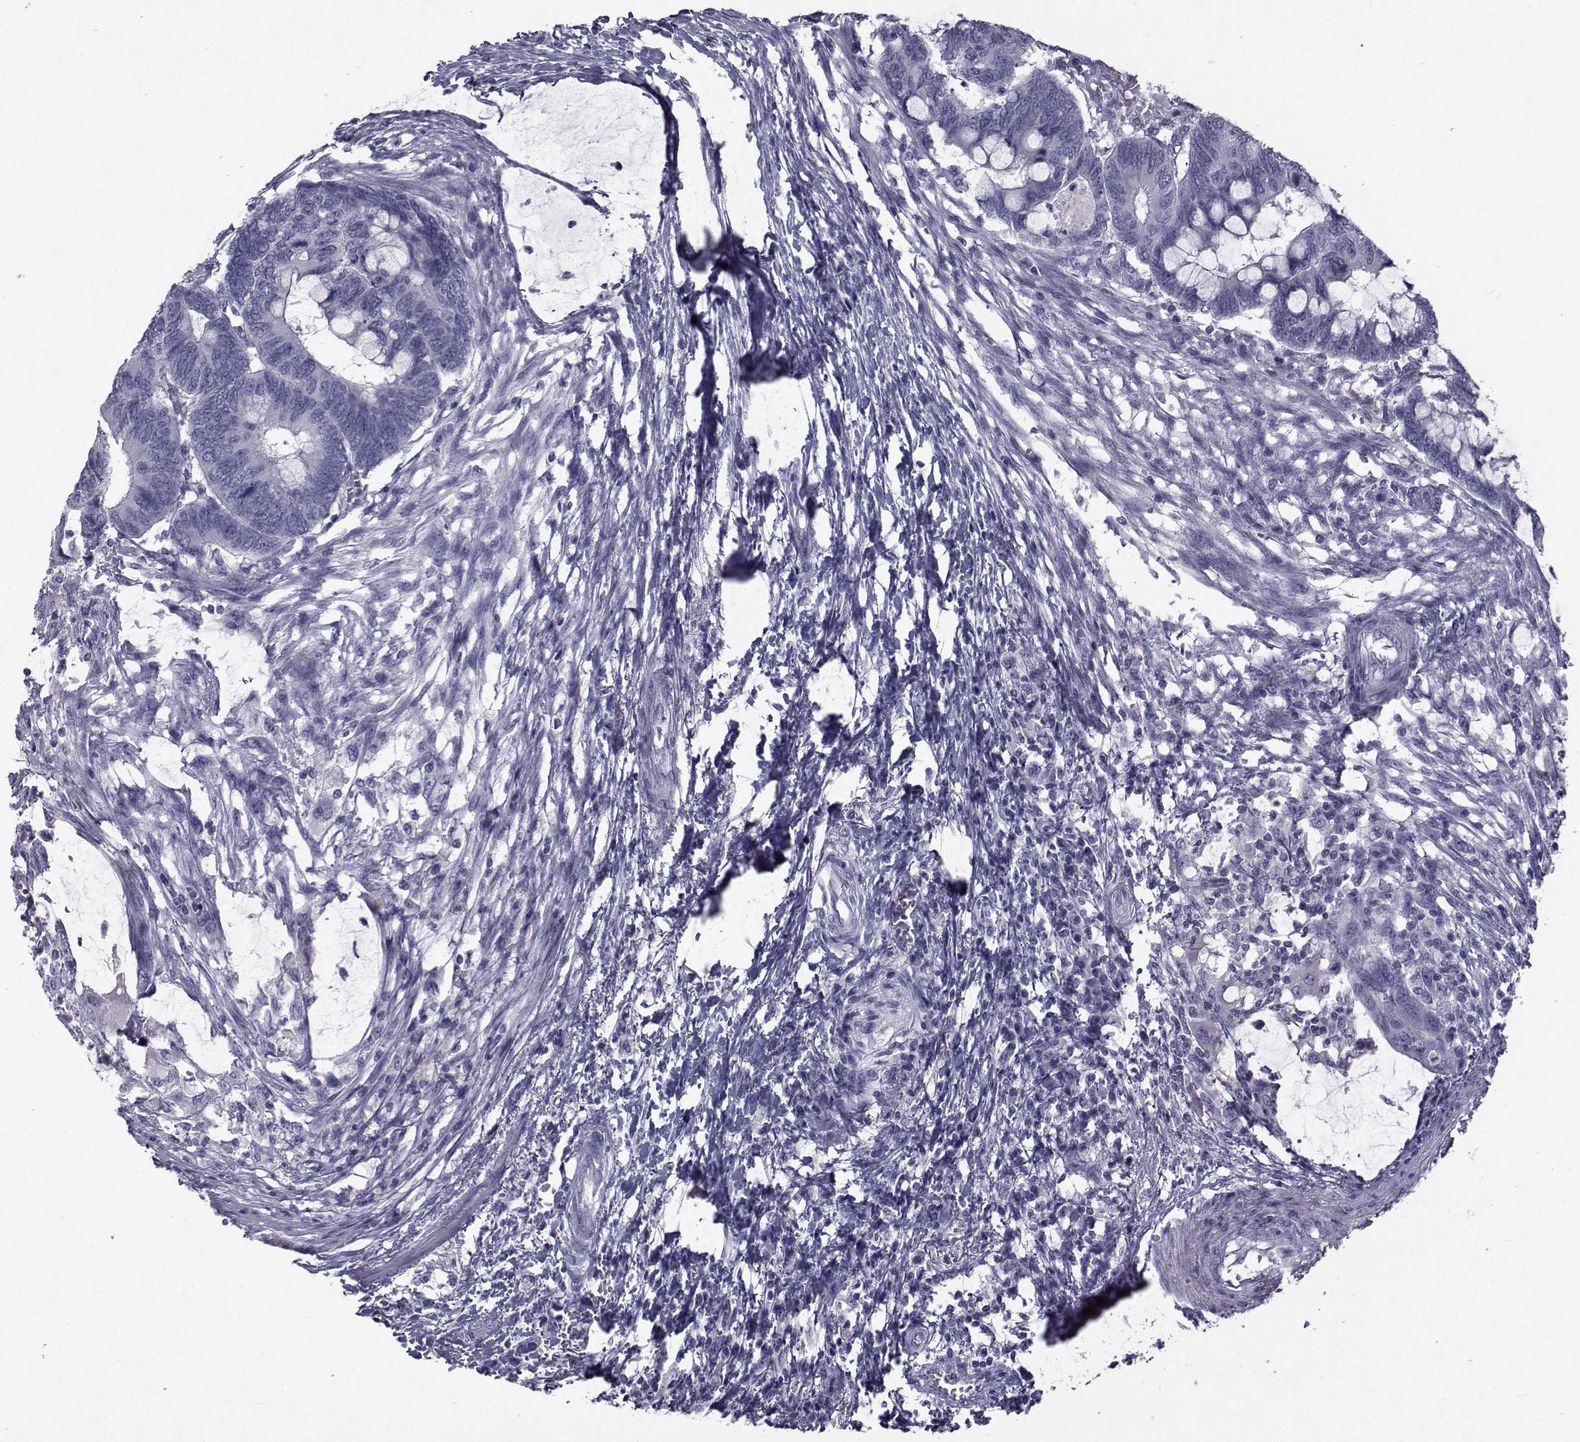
{"staining": {"intensity": "negative", "quantity": "none", "location": "none"}, "tissue": "colorectal cancer", "cell_type": "Tumor cells", "image_type": "cancer", "snomed": [{"axis": "morphology", "description": "Normal tissue, NOS"}, {"axis": "morphology", "description": "Adenocarcinoma, NOS"}, {"axis": "topography", "description": "Rectum"}, {"axis": "topography", "description": "Peripheral nerve tissue"}], "caption": "The photomicrograph demonstrates no significant positivity in tumor cells of colorectal cancer.", "gene": "FDXR", "patient": {"sex": "male", "age": 92}}